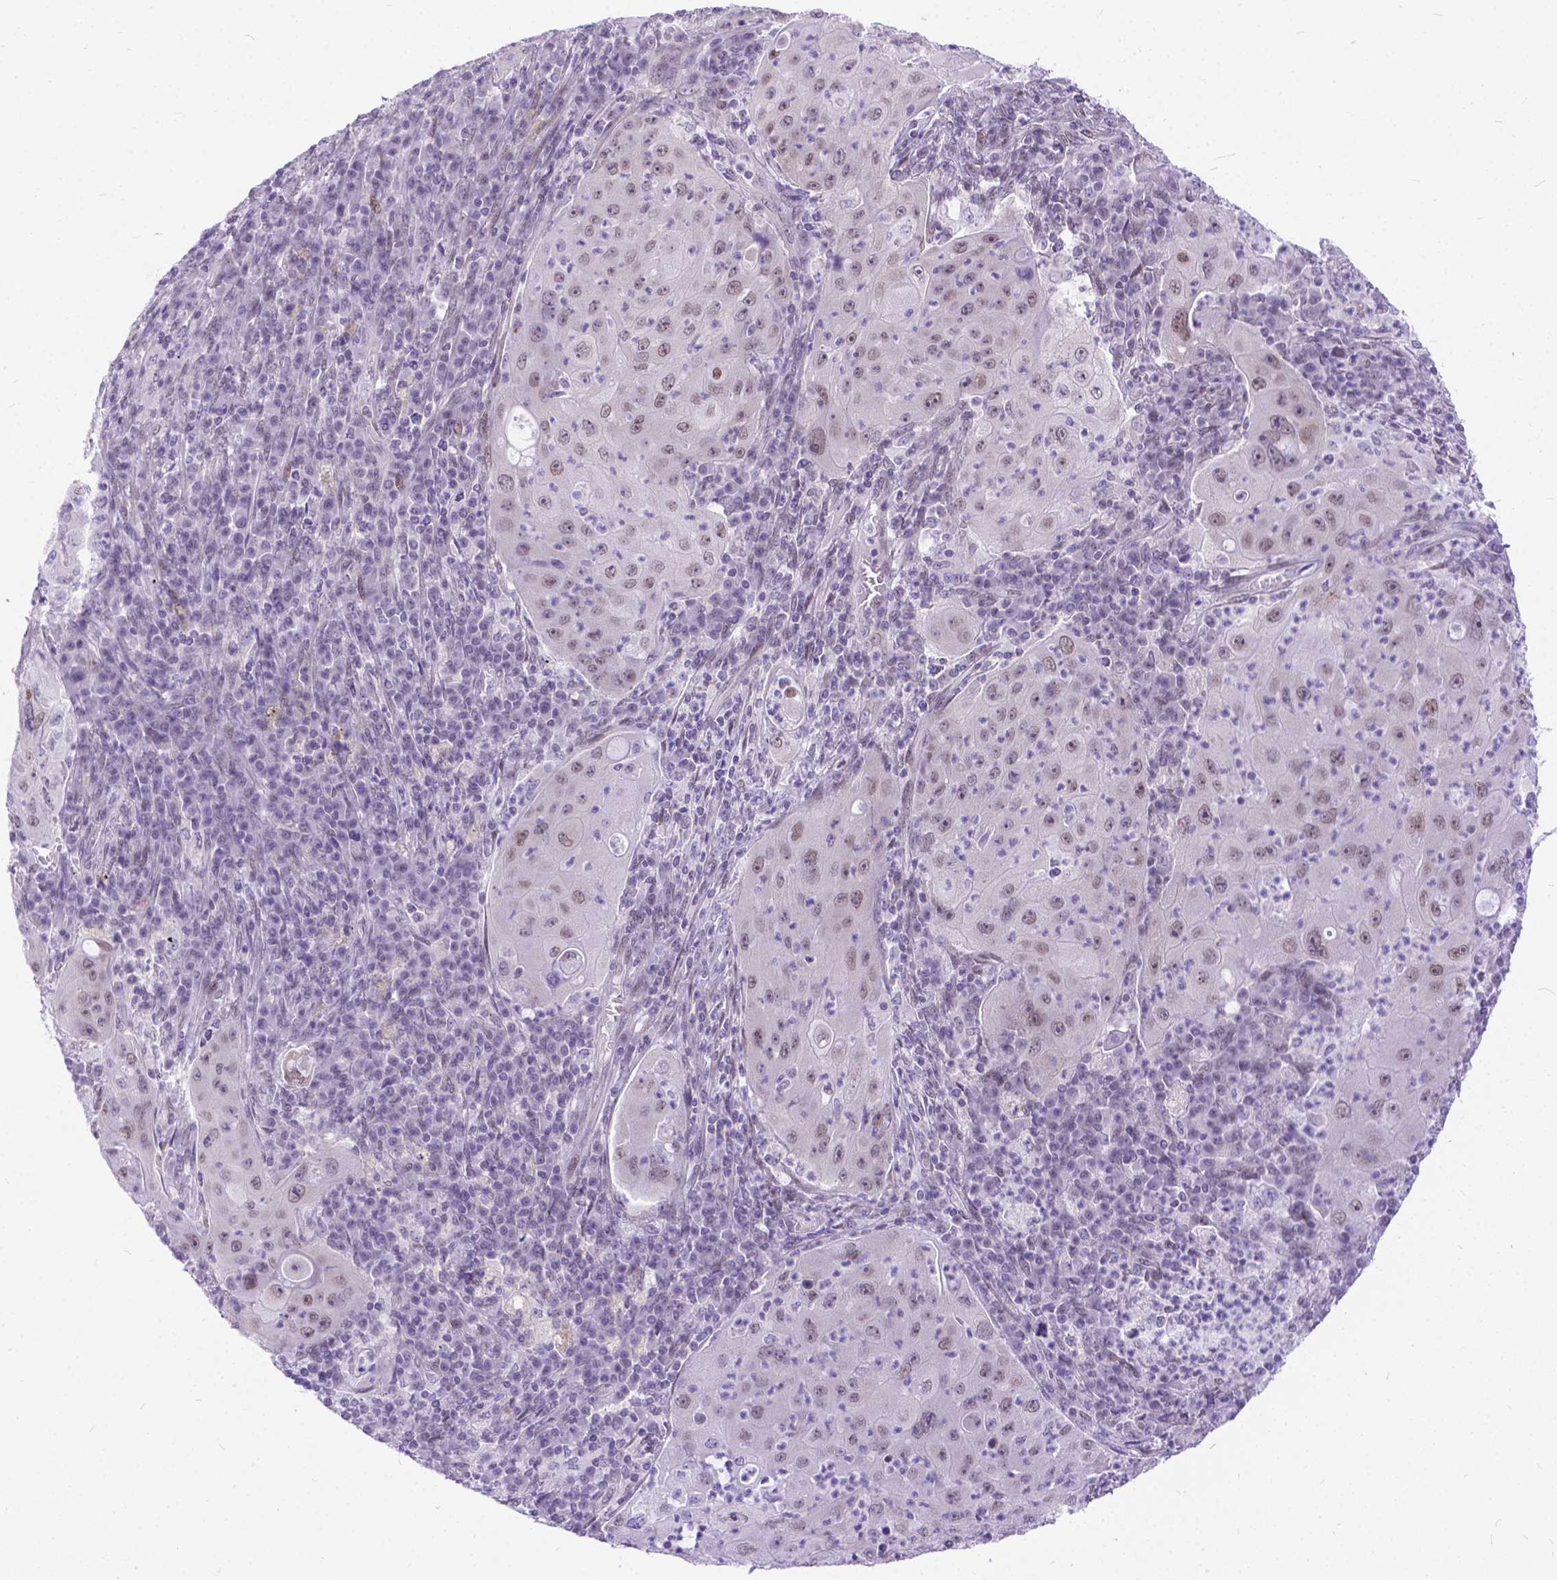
{"staining": {"intensity": "weak", "quantity": "25%-75%", "location": "nuclear"}, "tissue": "lung cancer", "cell_type": "Tumor cells", "image_type": "cancer", "snomed": [{"axis": "morphology", "description": "Squamous cell carcinoma, NOS"}, {"axis": "topography", "description": "Lung"}], "caption": "Brown immunohistochemical staining in human lung cancer reveals weak nuclear positivity in approximately 25%-75% of tumor cells. (DAB (3,3'-diaminobenzidine) IHC with brightfield microscopy, high magnification).", "gene": "FAM124B", "patient": {"sex": "female", "age": 59}}